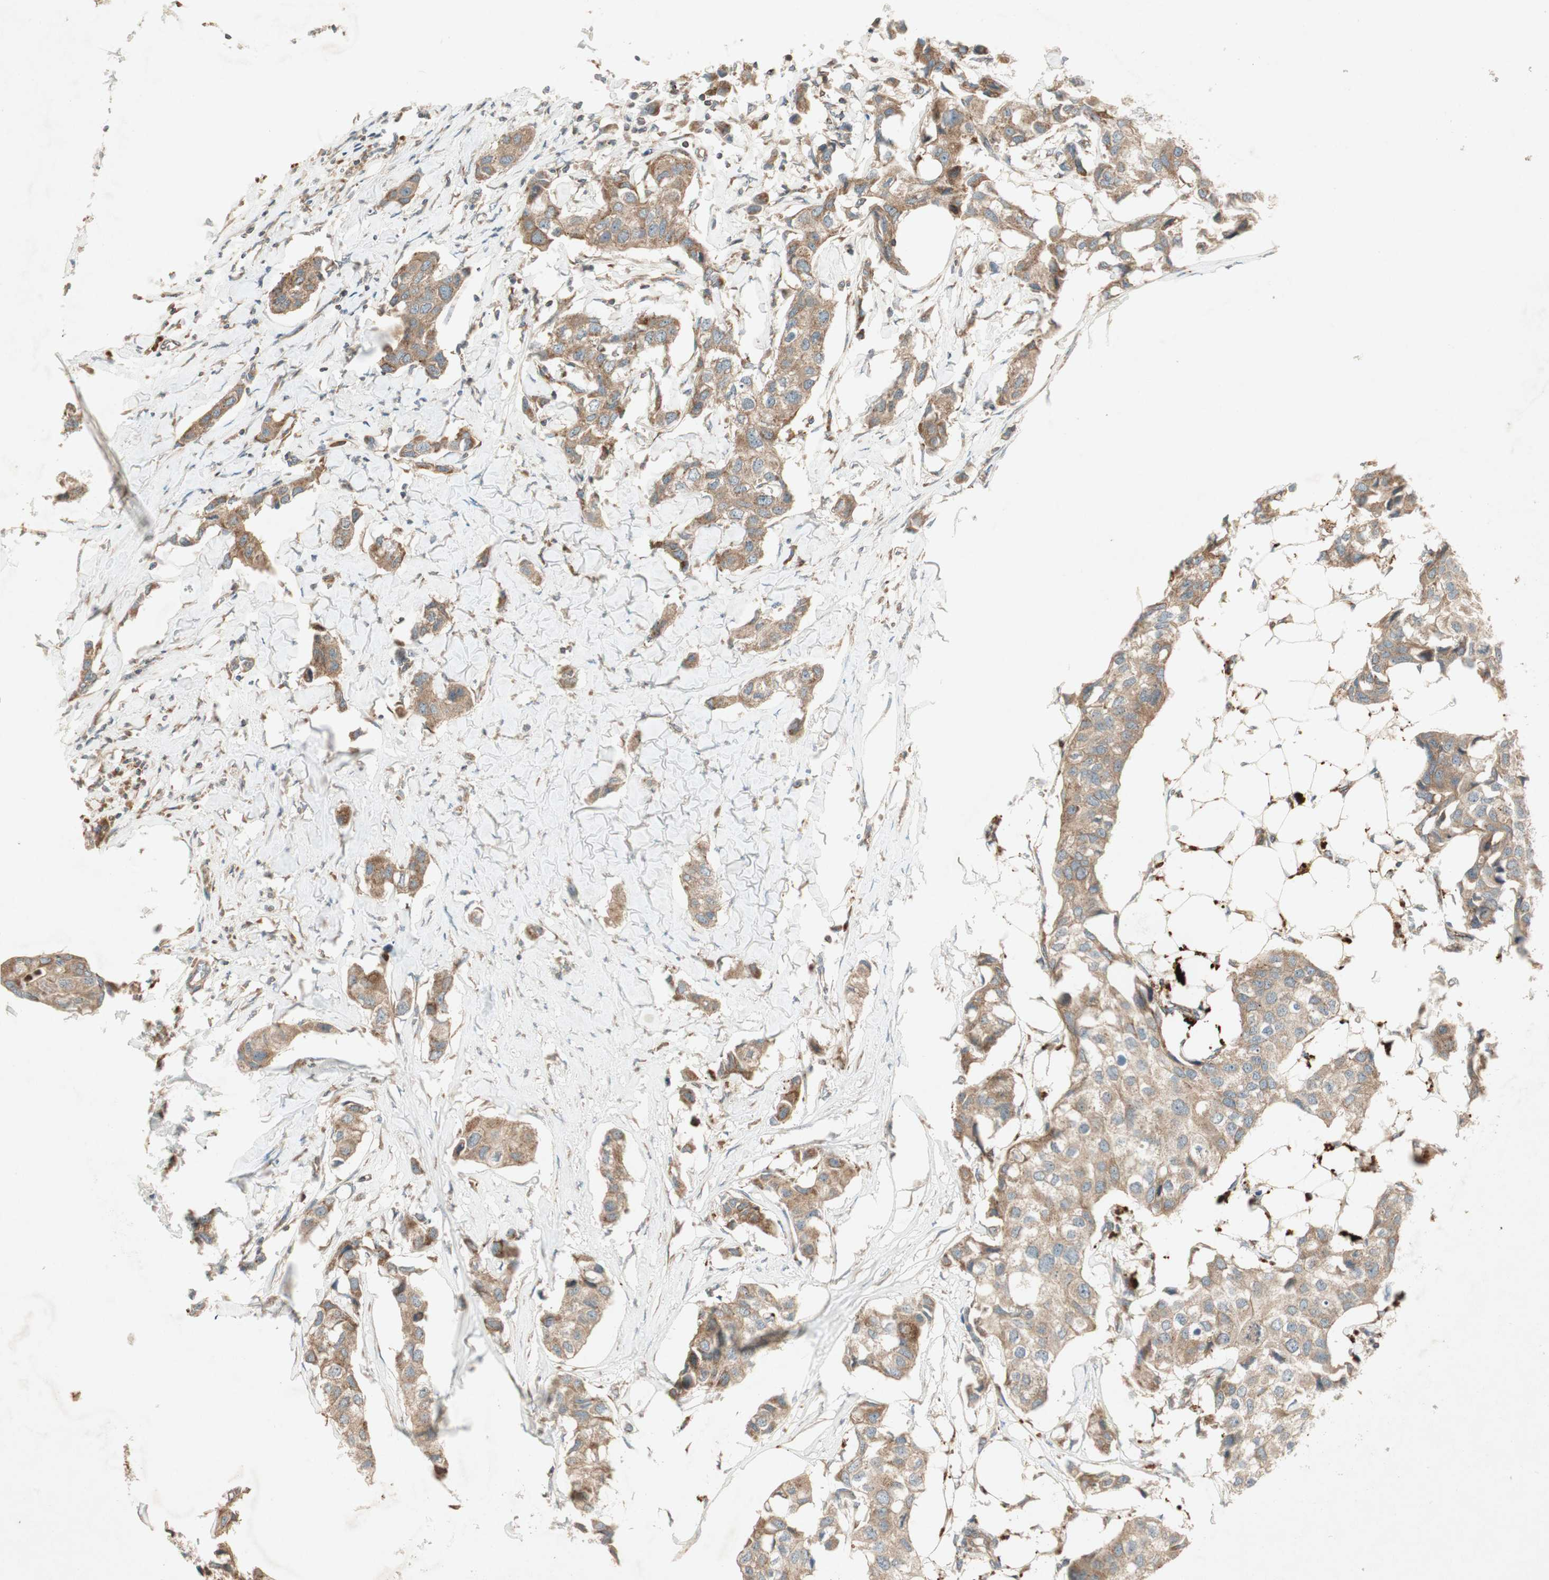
{"staining": {"intensity": "moderate", "quantity": ">75%", "location": "cytoplasmic/membranous"}, "tissue": "breast cancer", "cell_type": "Tumor cells", "image_type": "cancer", "snomed": [{"axis": "morphology", "description": "Duct carcinoma"}, {"axis": "topography", "description": "Breast"}], "caption": "Human breast cancer stained with a protein marker demonstrates moderate staining in tumor cells.", "gene": "CHADL", "patient": {"sex": "female", "age": 80}}